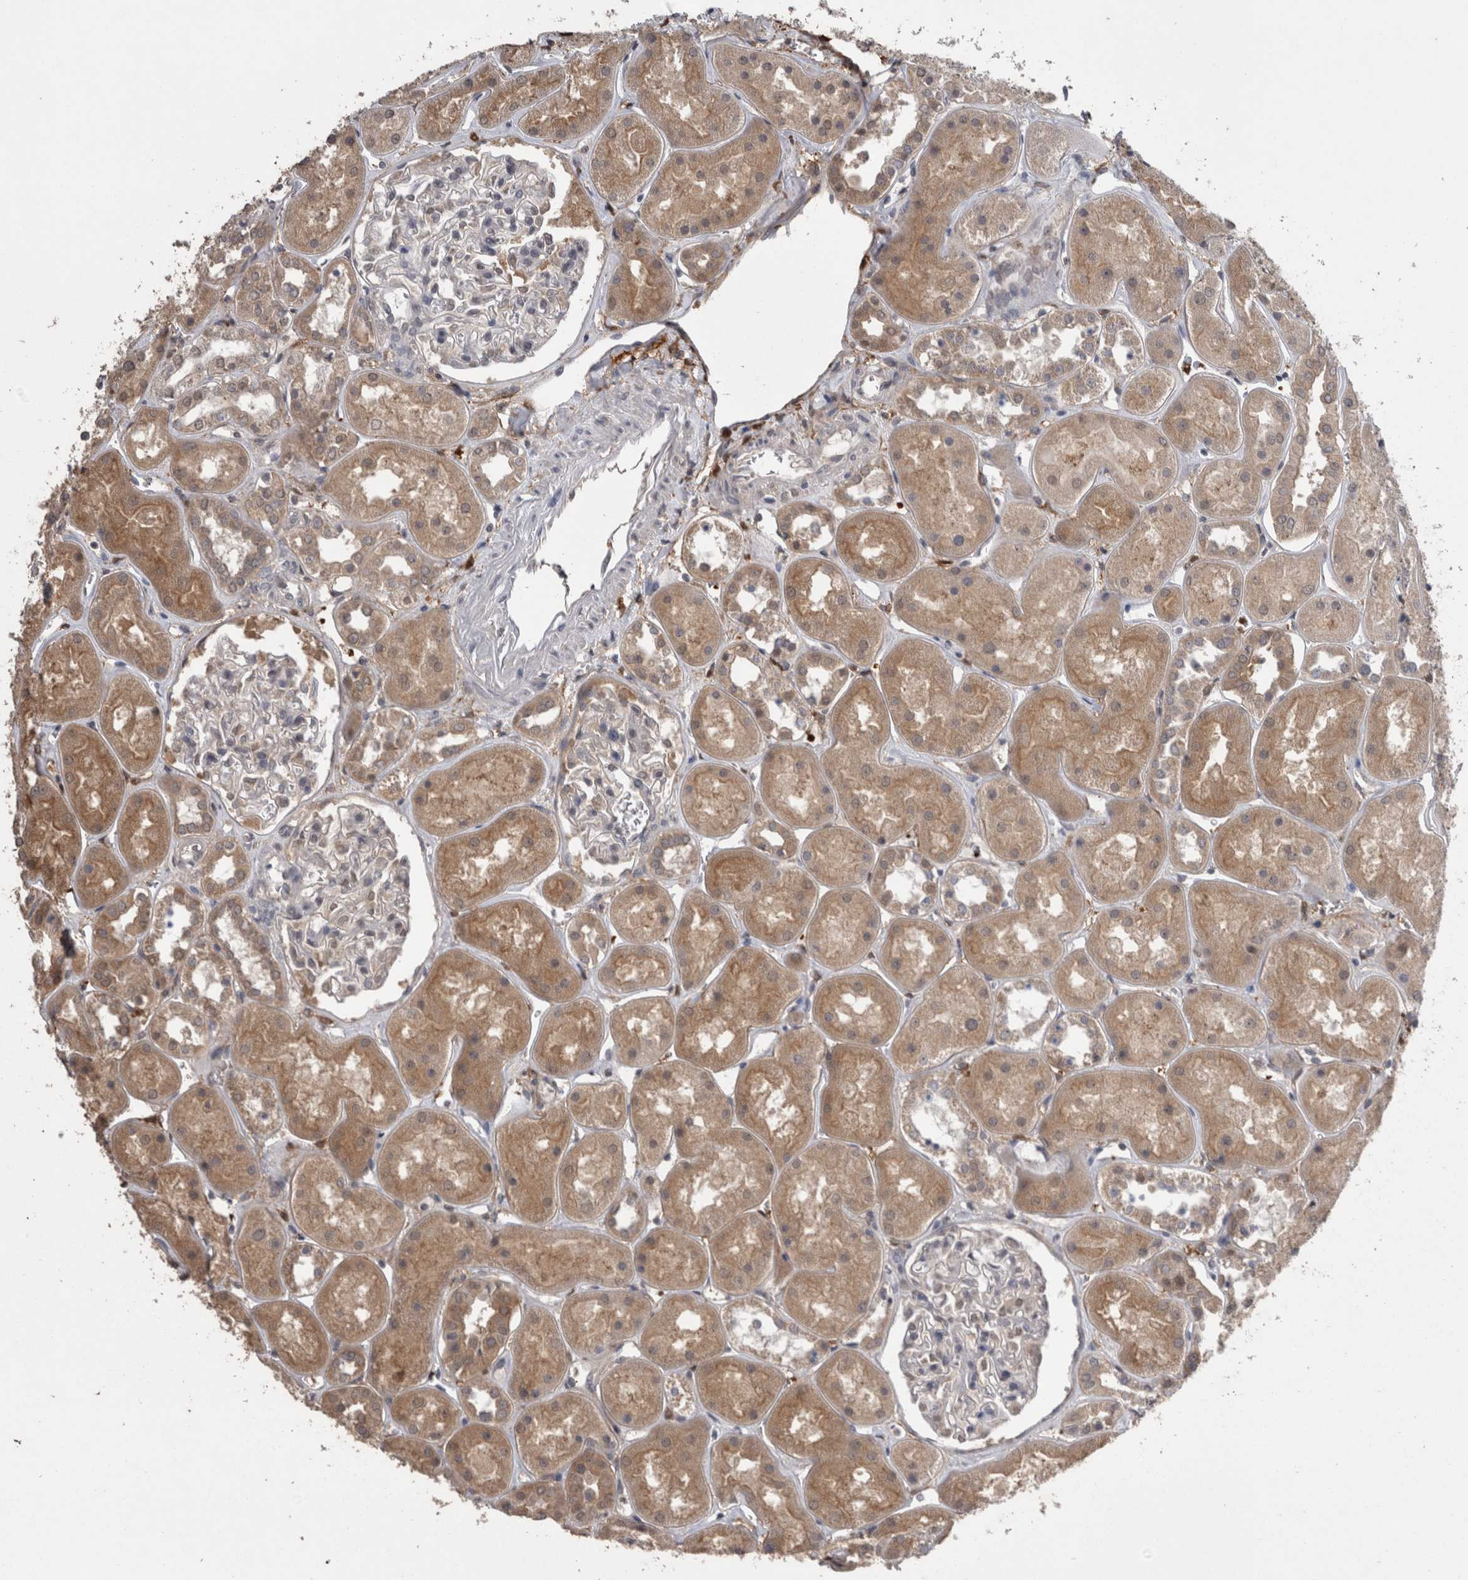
{"staining": {"intensity": "negative", "quantity": "none", "location": "none"}, "tissue": "kidney", "cell_type": "Cells in glomeruli", "image_type": "normal", "snomed": [{"axis": "morphology", "description": "Normal tissue, NOS"}, {"axis": "topography", "description": "Kidney"}], "caption": "Immunohistochemistry photomicrograph of unremarkable kidney: human kidney stained with DAB (3,3'-diaminobenzidine) reveals no significant protein staining in cells in glomeruli.", "gene": "DDX6", "patient": {"sex": "male", "age": 70}}